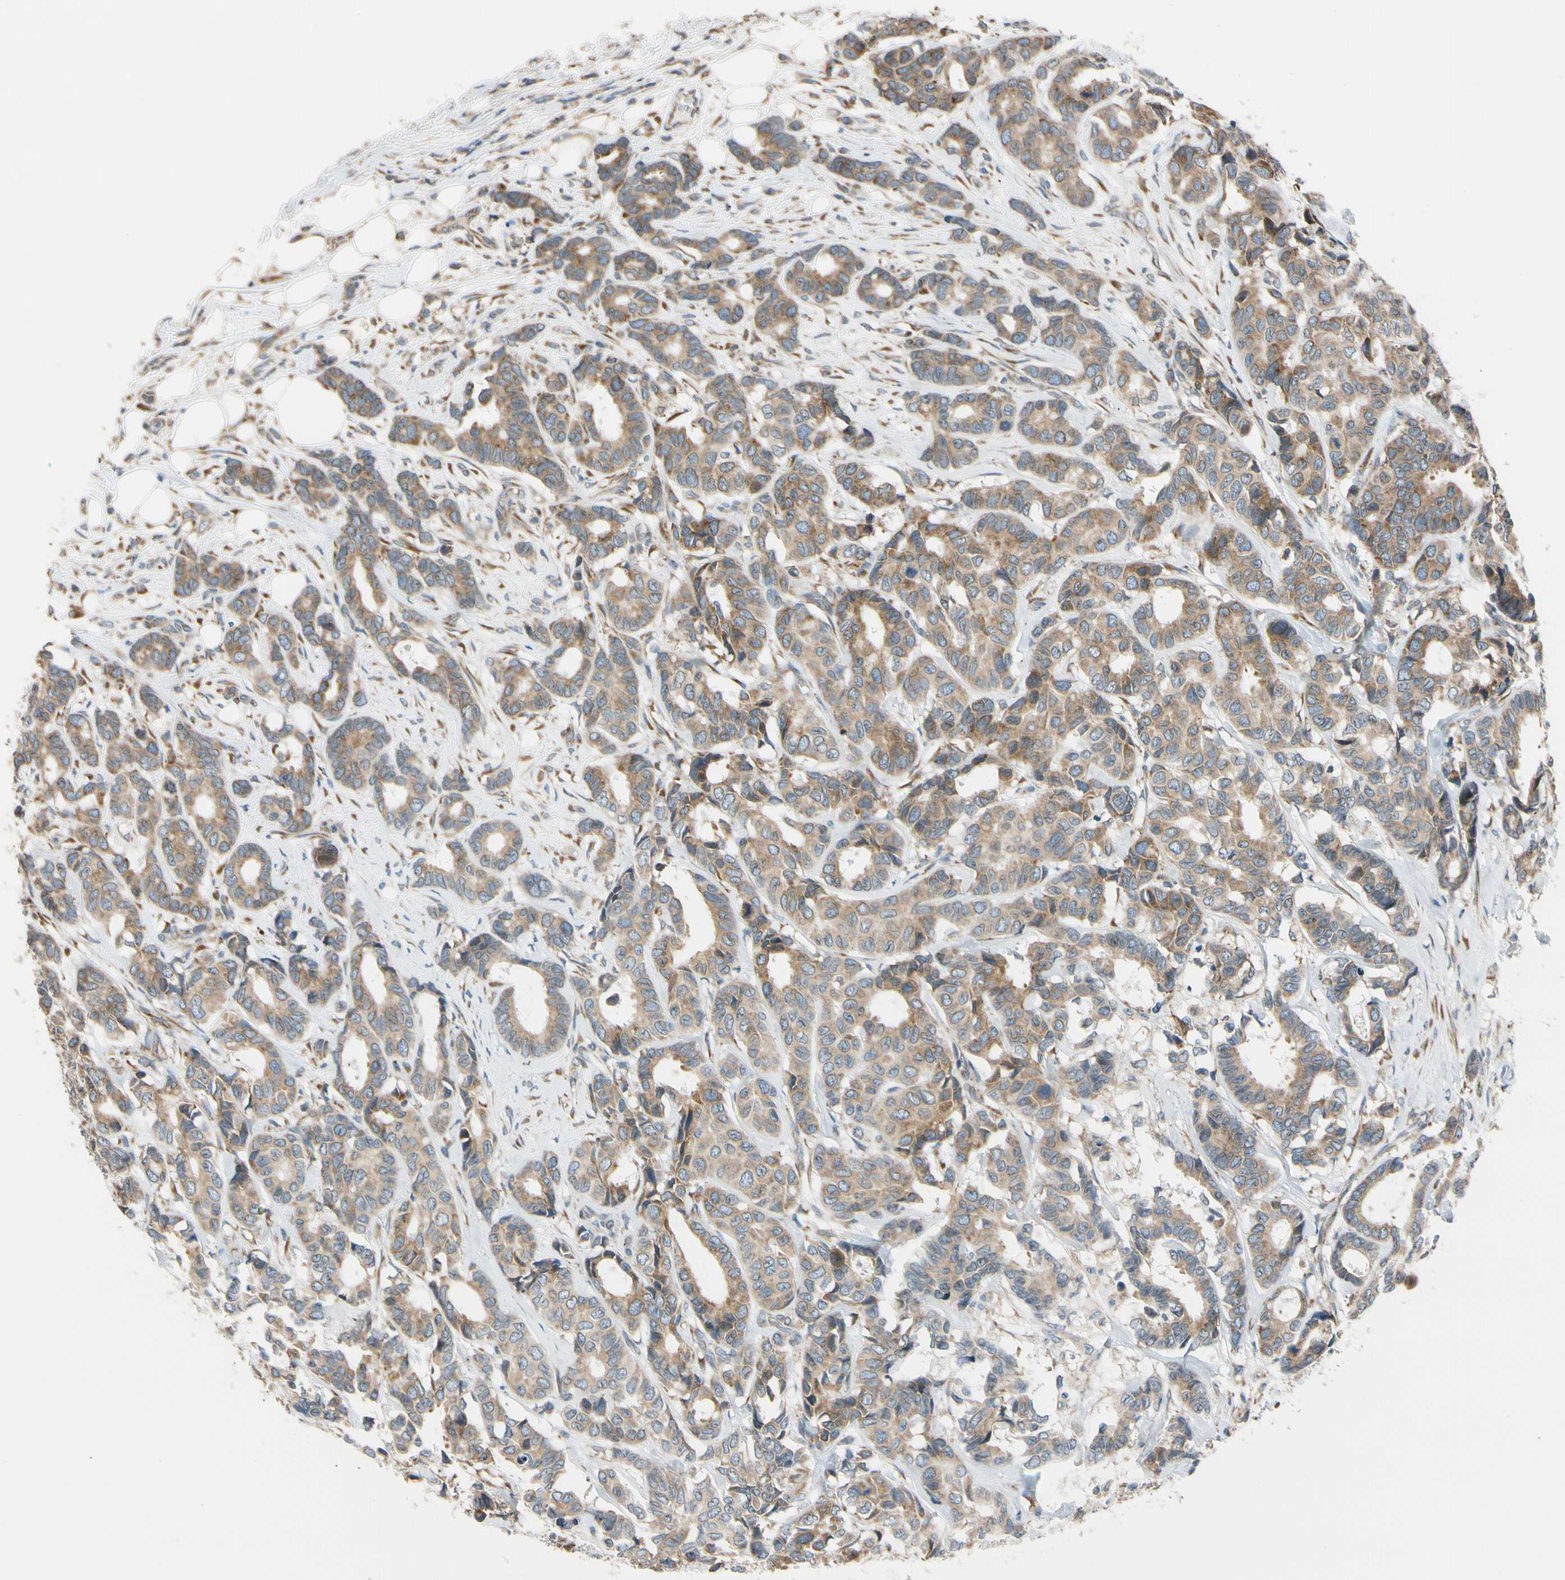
{"staining": {"intensity": "weak", "quantity": ">75%", "location": "cytoplasmic/membranous"}, "tissue": "breast cancer", "cell_type": "Tumor cells", "image_type": "cancer", "snomed": [{"axis": "morphology", "description": "Duct carcinoma"}, {"axis": "topography", "description": "Breast"}], "caption": "Tumor cells display weak cytoplasmic/membranous positivity in about >75% of cells in intraductal carcinoma (breast).", "gene": "RPN2", "patient": {"sex": "female", "age": 87}}